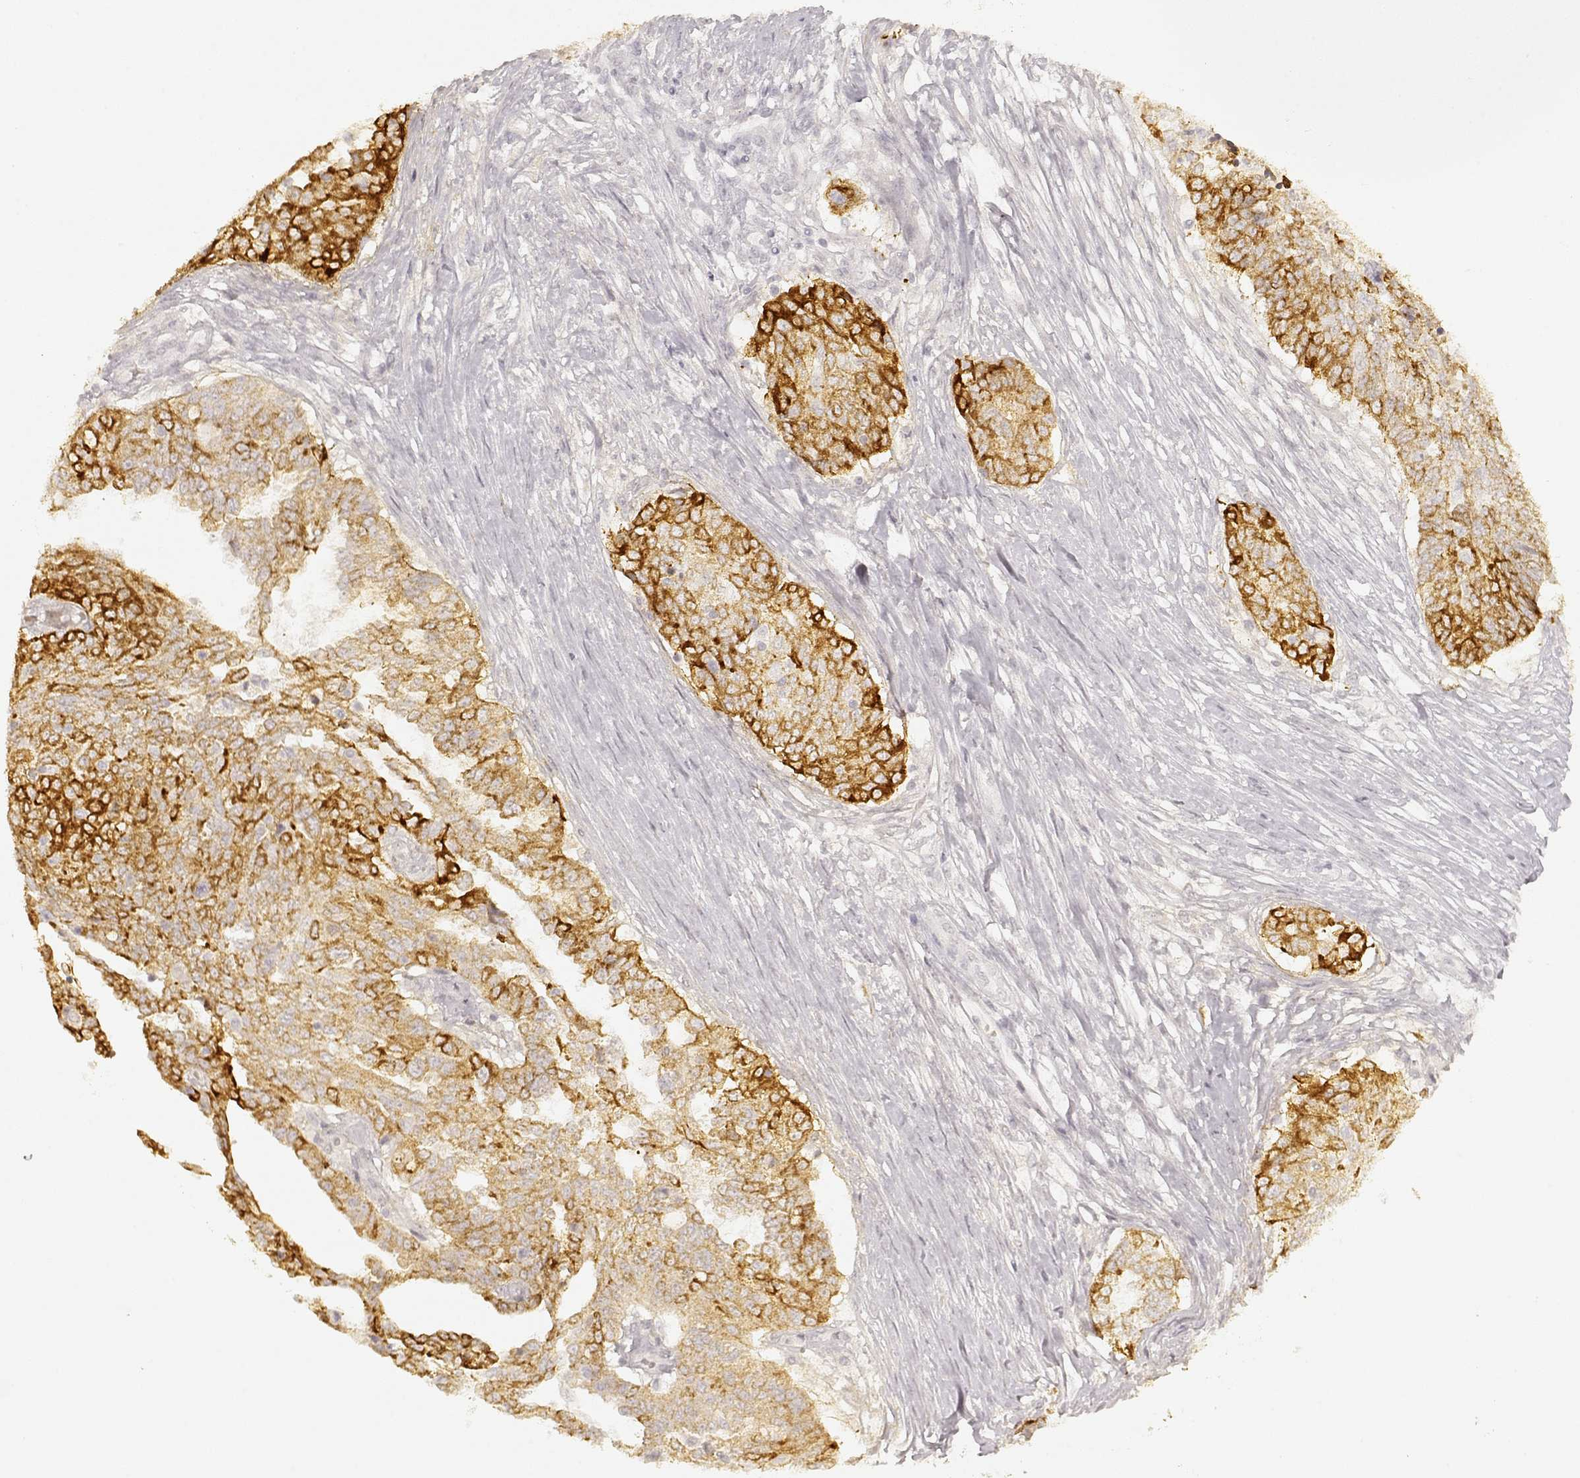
{"staining": {"intensity": "strong", "quantity": ">75%", "location": "cytoplasmic/membranous"}, "tissue": "ovarian cancer", "cell_type": "Tumor cells", "image_type": "cancer", "snomed": [{"axis": "morphology", "description": "Cystadenocarcinoma, serous, NOS"}, {"axis": "topography", "description": "Ovary"}], "caption": "Tumor cells reveal high levels of strong cytoplasmic/membranous expression in about >75% of cells in human serous cystadenocarcinoma (ovarian).", "gene": "LAMC2", "patient": {"sex": "female", "age": 67}}